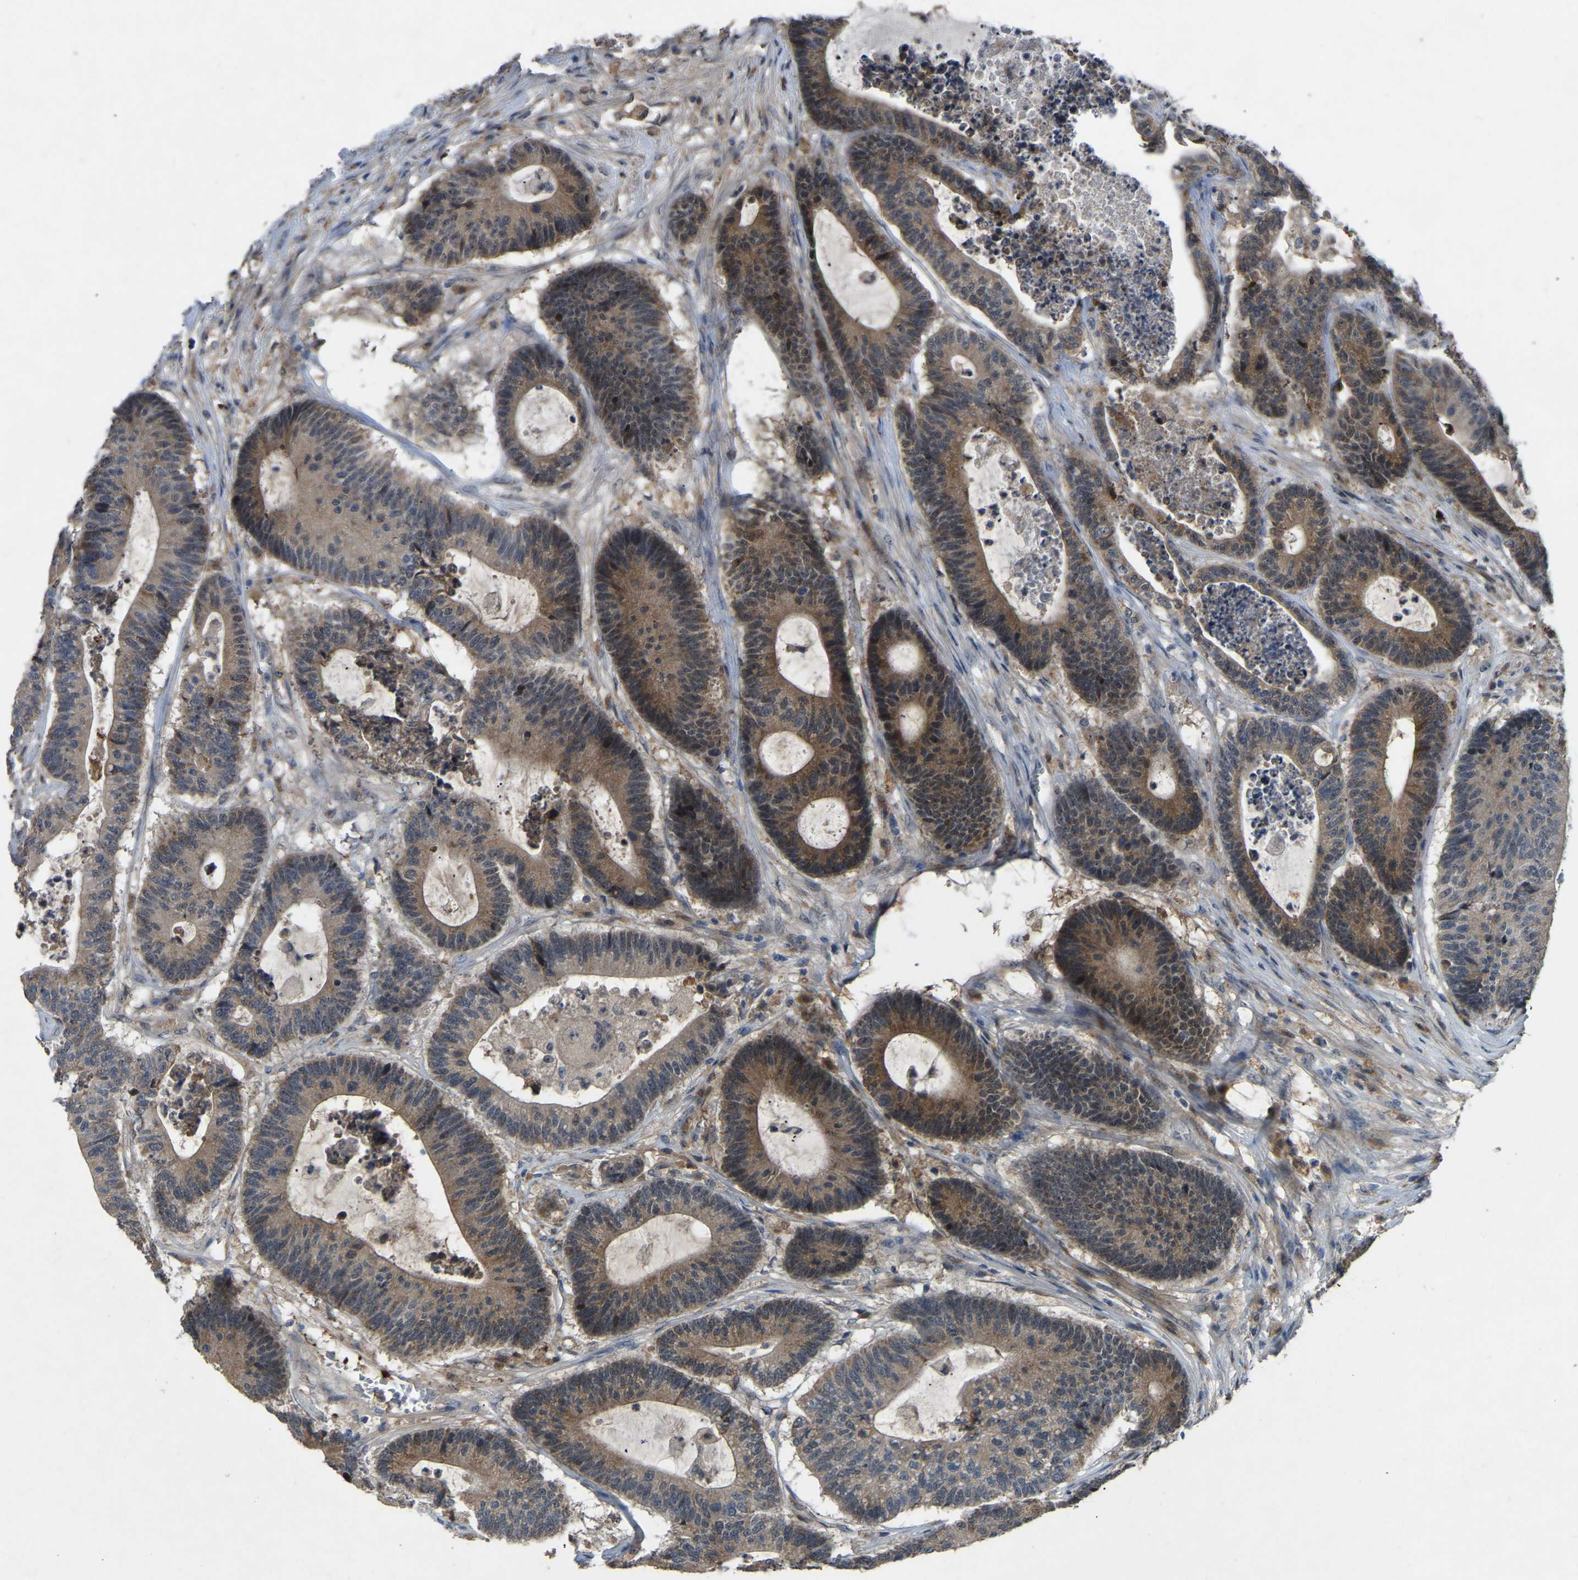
{"staining": {"intensity": "moderate", "quantity": ">75%", "location": "cytoplasmic/membranous"}, "tissue": "colorectal cancer", "cell_type": "Tumor cells", "image_type": "cancer", "snomed": [{"axis": "morphology", "description": "Adenocarcinoma, NOS"}, {"axis": "topography", "description": "Colon"}], "caption": "An image of human colorectal cancer (adenocarcinoma) stained for a protein shows moderate cytoplasmic/membranous brown staining in tumor cells. (Brightfield microscopy of DAB IHC at high magnification).", "gene": "FHIT", "patient": {"sex": "female", "age": 84}}